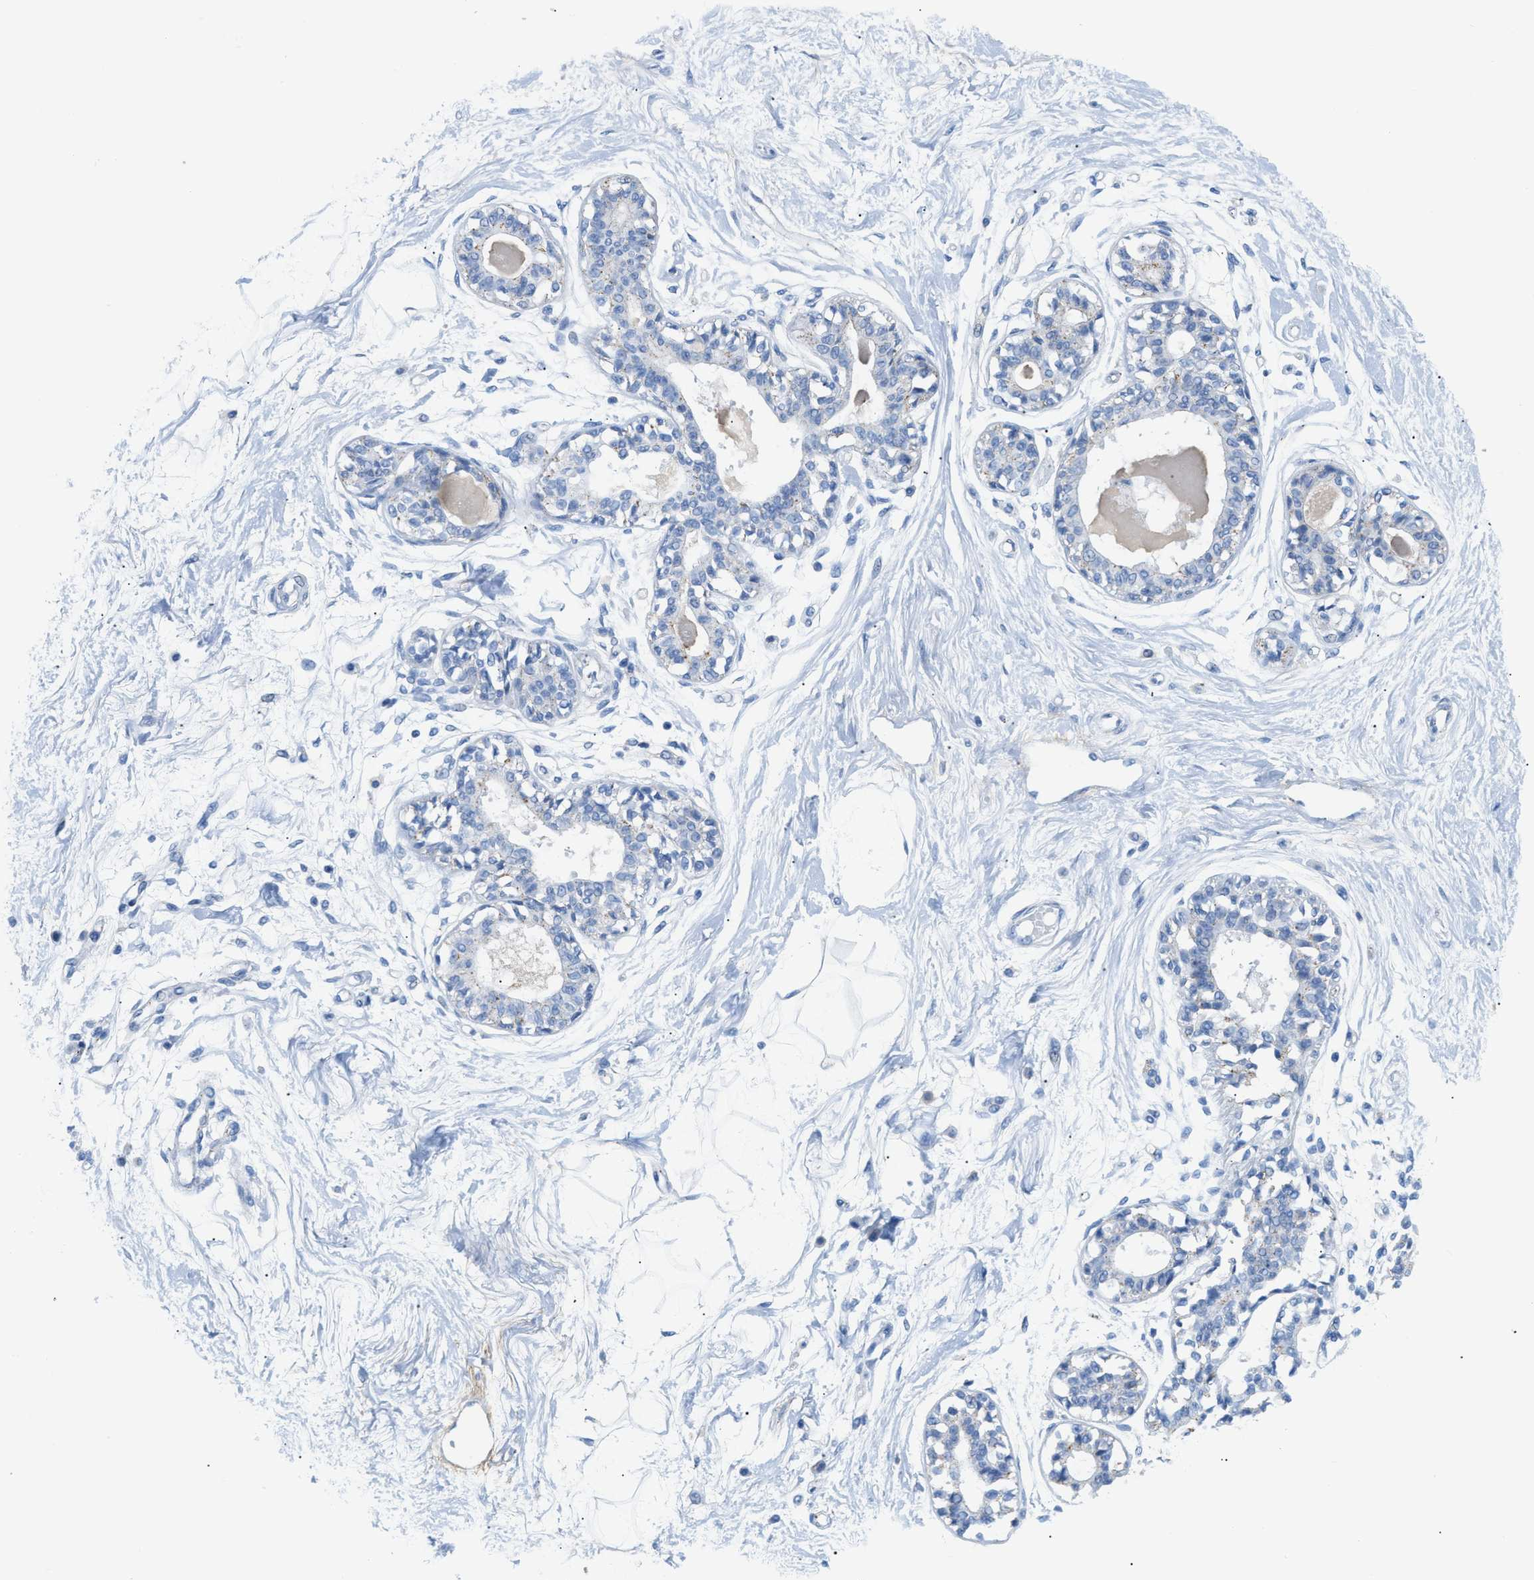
{"staining": {"intensity": "negative", "quantity": "none", "location": "none"}, "tissue": "breast", "cell_type": "Adipocytes", "image_type": "normal", "snomed": [{"axis": "morphology", "description": "Normal tissue, NOS"}, {"axis": "topography", "description": "Breast"}], "caption": "A photomicrograph of human breast is negative for staining in adipocytes.", "gene": "FDCSP", "patient": {"sex": "female", "age": 45}}